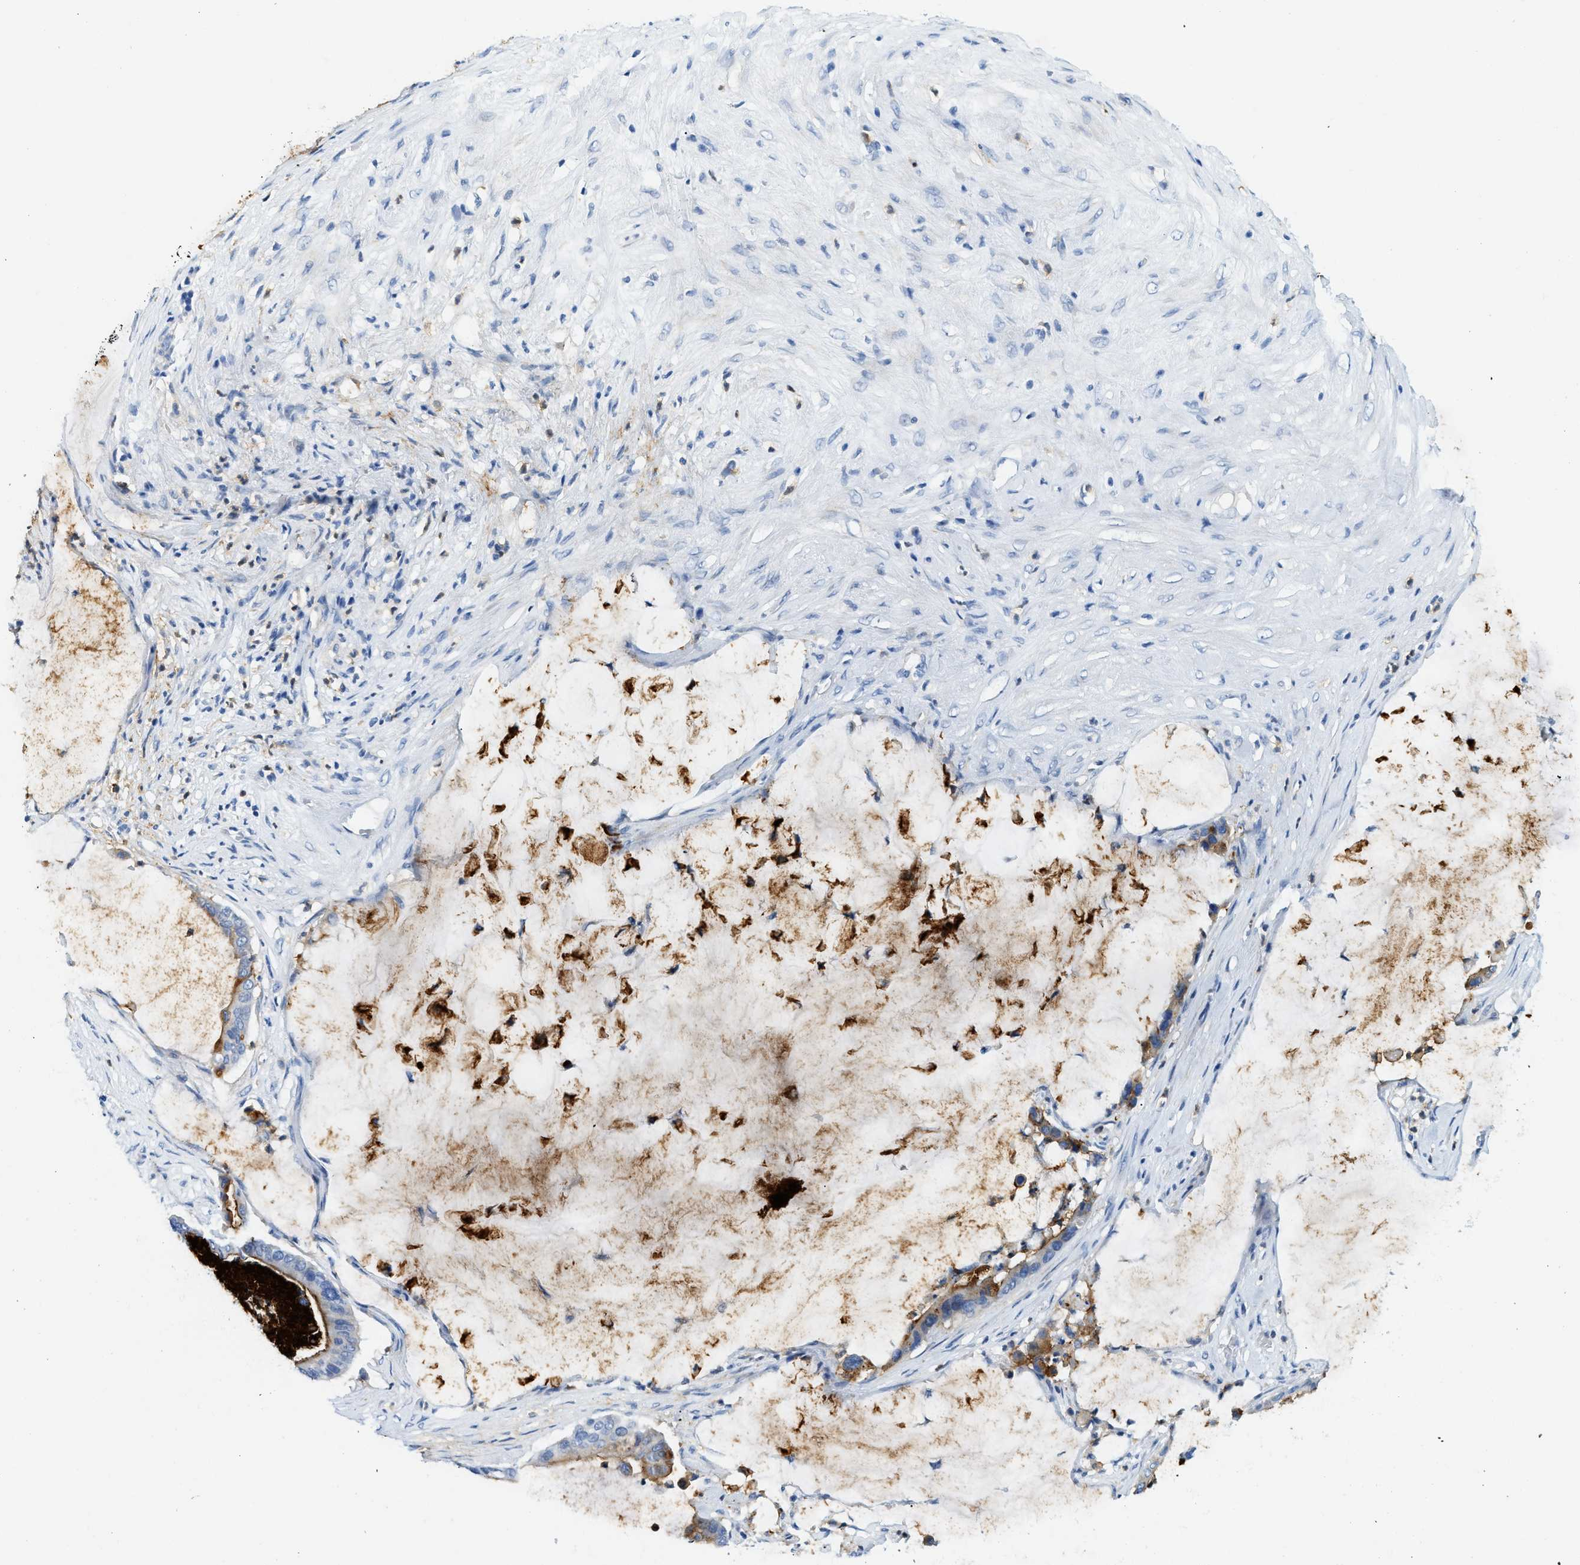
{"staining": {"intensity": "moderate", "quantity": "25%-75%", "location": "cytoplasmic/membranous"}, "tissue": "pancreatic cancer", "cell_type": "Tumor cells", "image_type": "cancer", "snomed": [{"axis": "morphology", "description": "Adenocarcinoma, NOS"}, {"axis": "topography", "description": "Pancreas"}], "caption": "Immunohistochemical staining of human pancreatic adenocarcinoma demonstrates moderate cytoplasmic/membranous protein staining in about 25%-75% of tumor cells. Using DAB (brown) and hematoxylin (blue) stains, captured at high magnification using brightfield microscopy.", "gene": "ZDHHC13", "patient": {"sex": "male", "age": 41}}